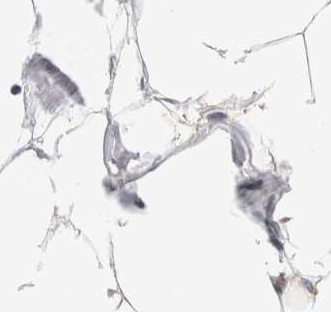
{"staining": {"intensity": "negative", "quantity": "none", "location": "none"}, "tissue": "adipose tissue", "cell_type": "Adipocytes", "image_type": "normal", "snomed": [{"axis": "morphology", "description": "Normal tissue, NOS"}, {"axis": "morphology", "description": "Adenocarcinoma, NOS"}, {"axis": "topography", "description": "Colon"}, {"axis": "topography", "description": "Peripheral nerve tissue"}], "caption": "Benign adipose tissue was stained to show a protein in brown. There is no significant positivity in adipocytes.", "gene": "NSMAF", "patient": {"sex": "male", "age": 14}}